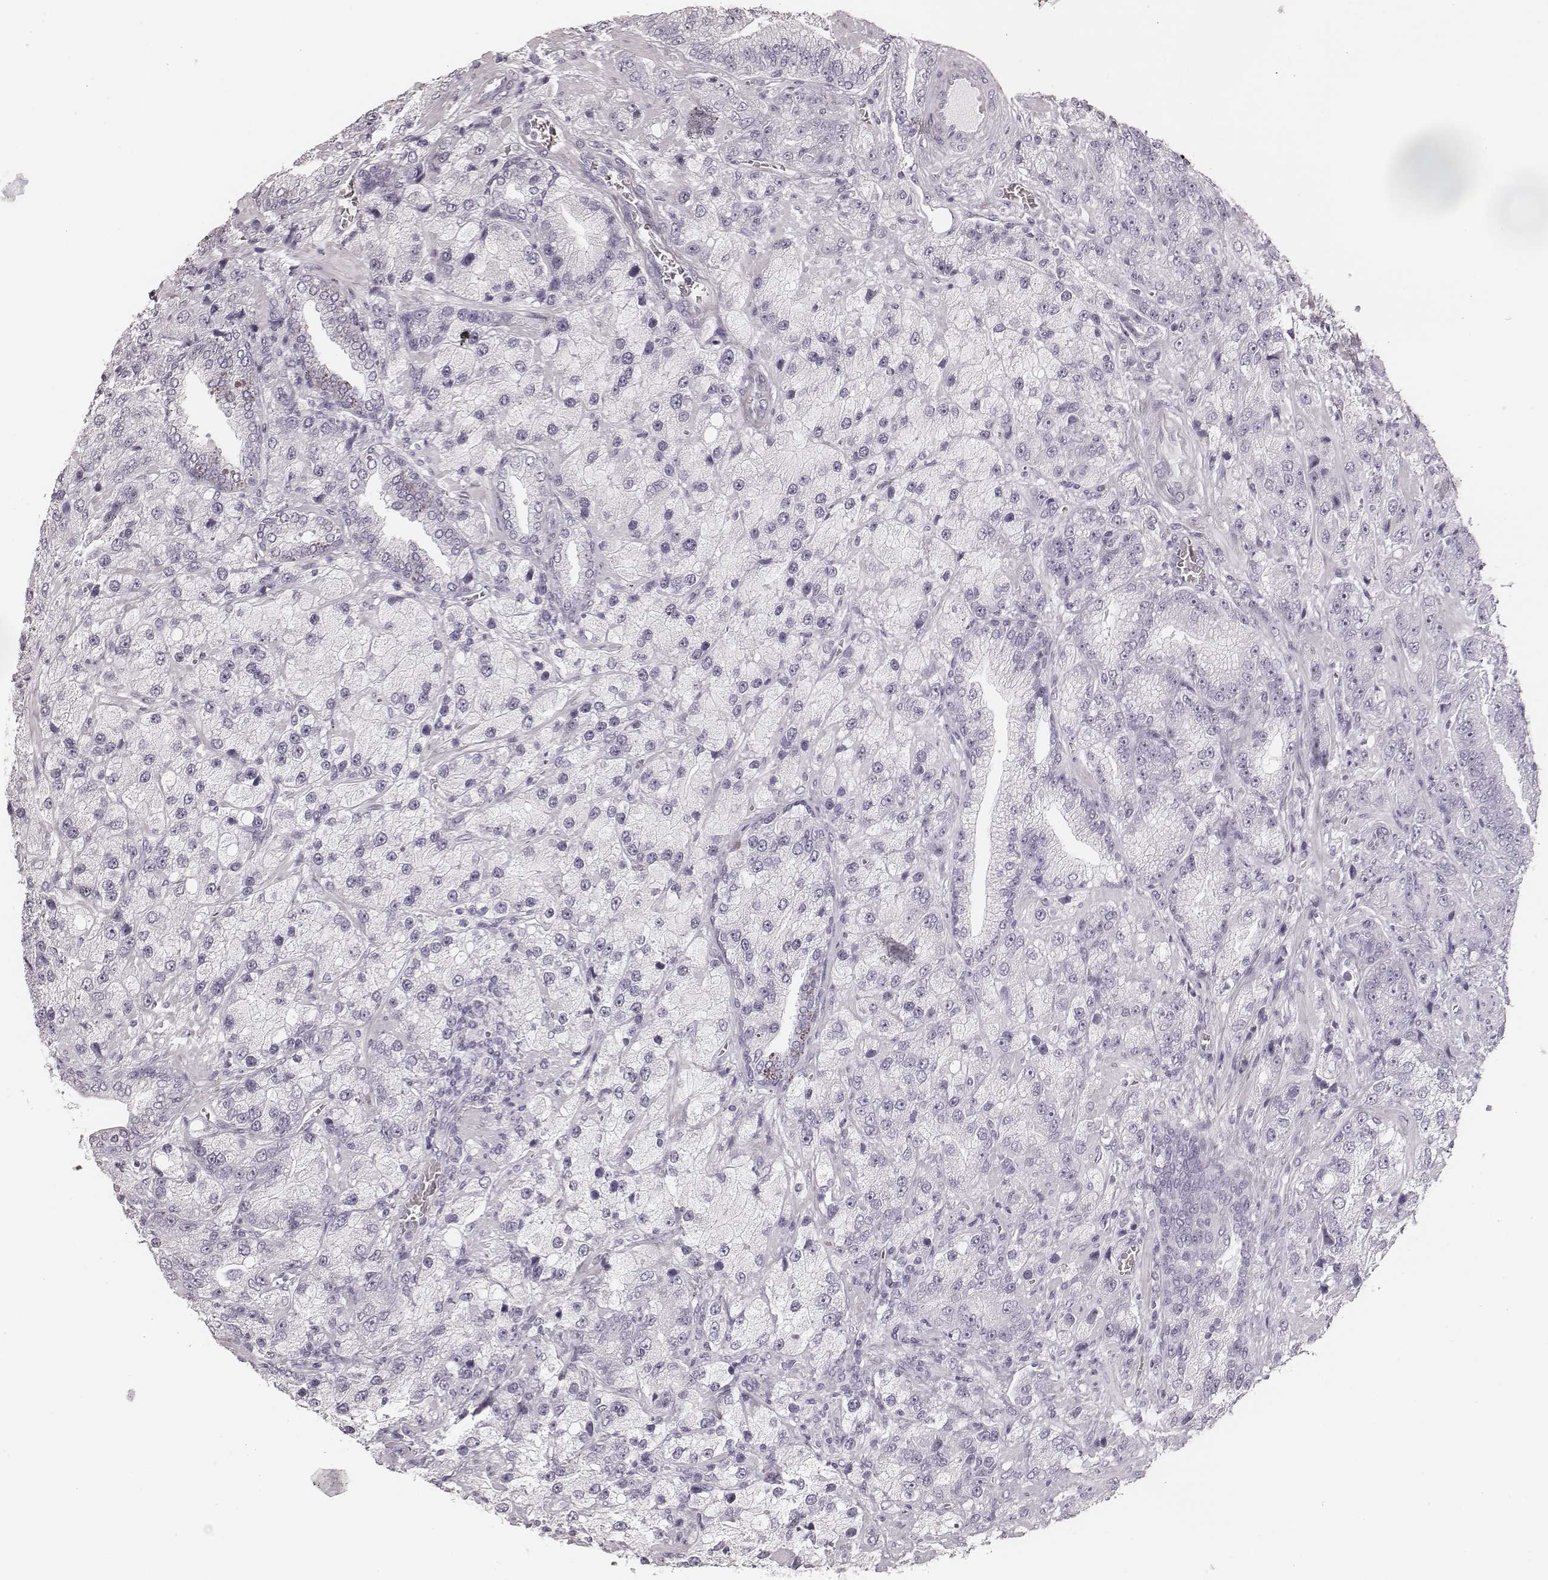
{"staining": {"intensity": "negative", "quantity": "none", "location": "none"}, "tissue": "prostate cancer", "cell_type": "Tumor cells", "image_type": "cancer", "snomed": [{"axis": "morphology", "description": "Adenocarcinoma, NOS"}, {"axis": "topography", "description": "Prostate"}], "caption": "The immunohistochemistry micrograph has no significant positivity in tumor cells of prostate cancer tissue.", "gene": "MSX1", "patient": {"sex": "male", "age": 63}}